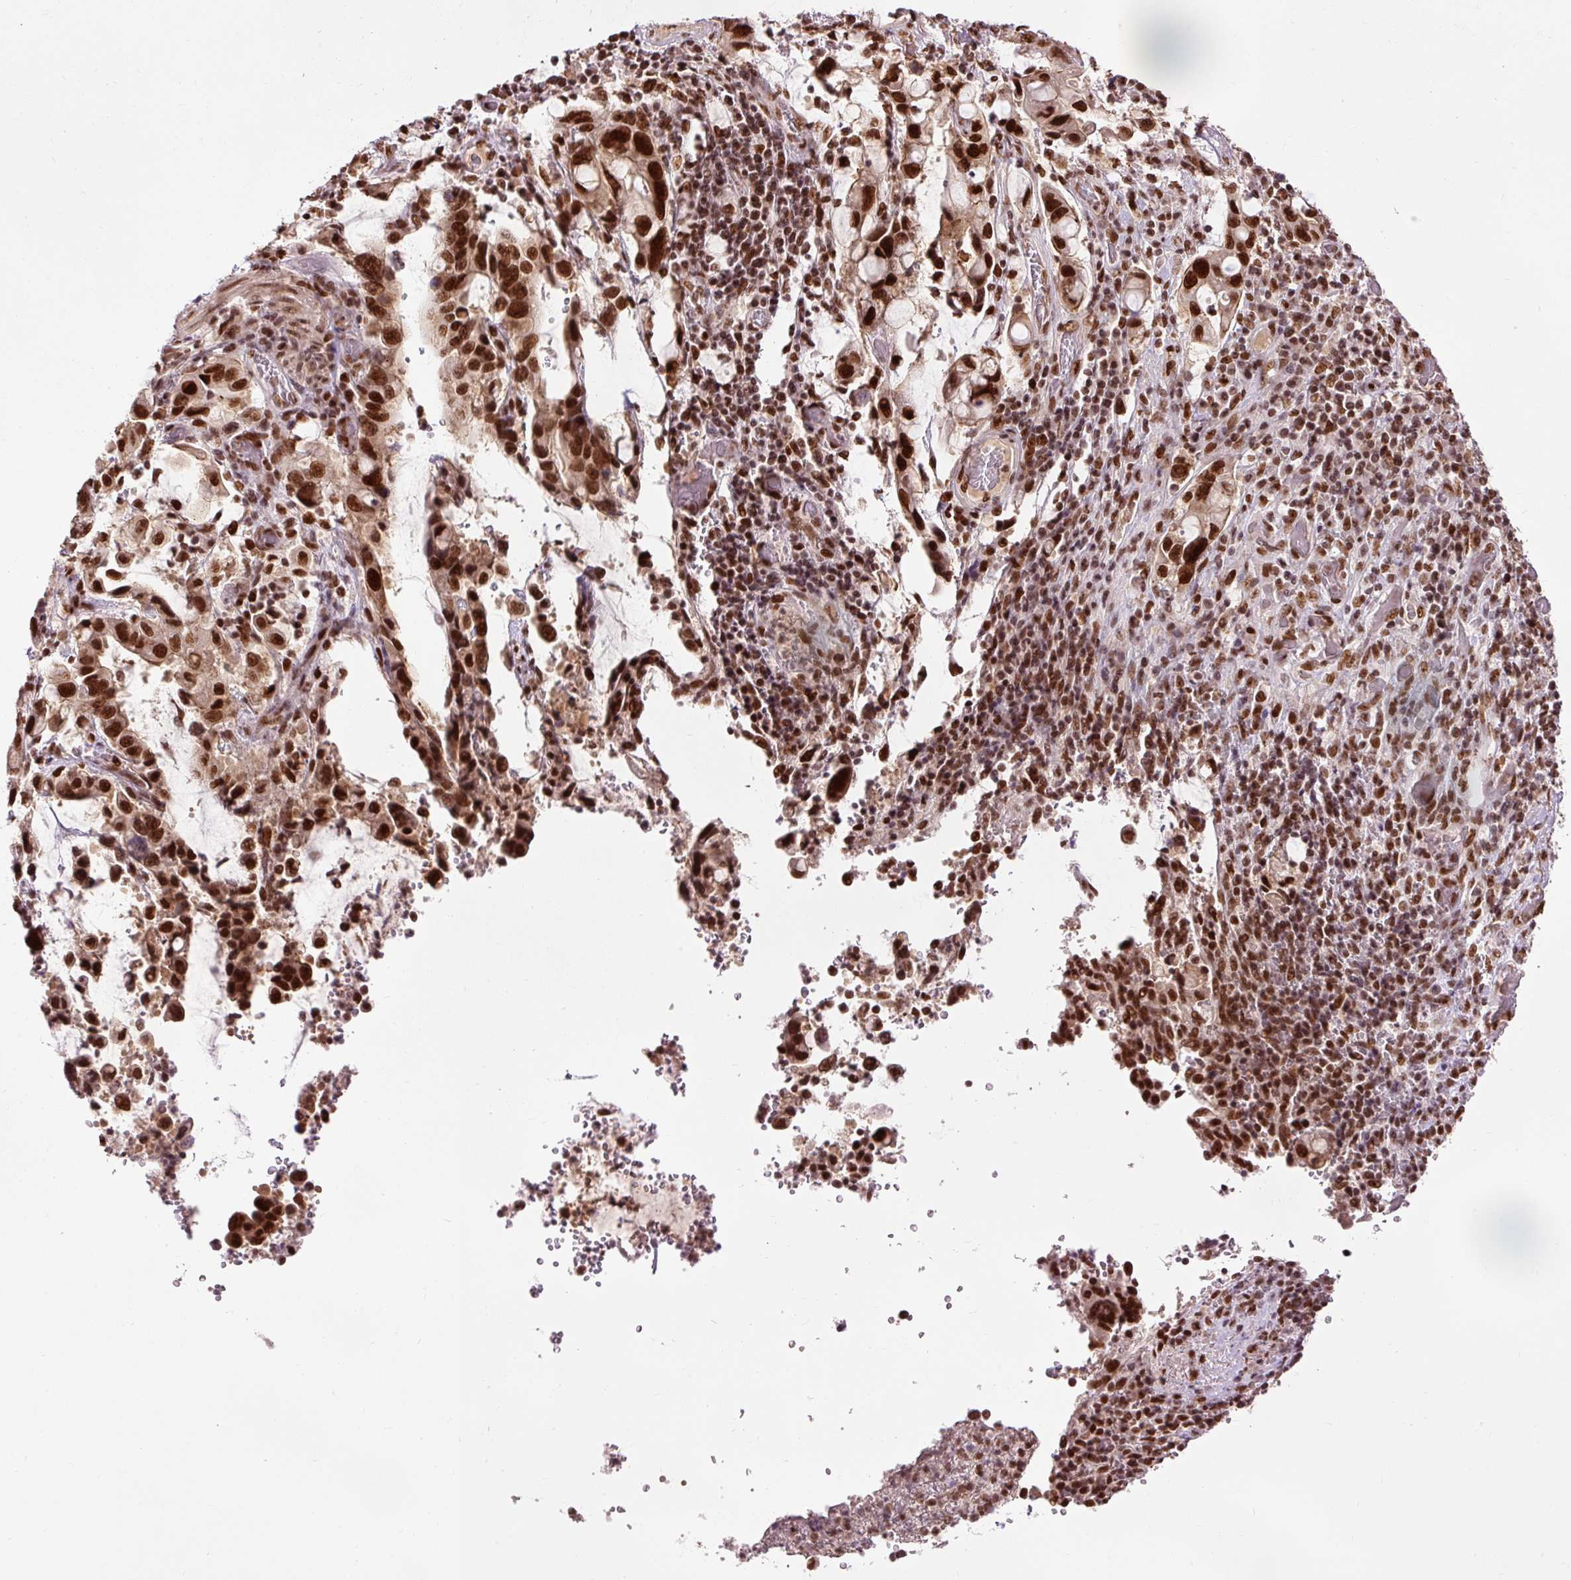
{"staining": {"intensity": "strong", "quantity": ">75%", "location": "cytoplasmic/membranous,nuclear"}, "tissue": "stomach cancer", "cell_type": "Tumor cells", "image_type": "cancer", "snomed": [{"axis": "morphology", "description": "Adenocarcinoma, NOS"}, {"axis": "topography", "description": "Stomach, upper"}, {"axis": "topography", "description": "Stomach"}], "caption": "IHC (DAB) staining of stomach cancer (adenocarcinoma) demonstrates strong cytoplasmic/membranous and nuclear protein expression in approximately >75% of tumor cells.", "gene": "ZBTB44", "patient": {"sex": "male", "age": 62}}